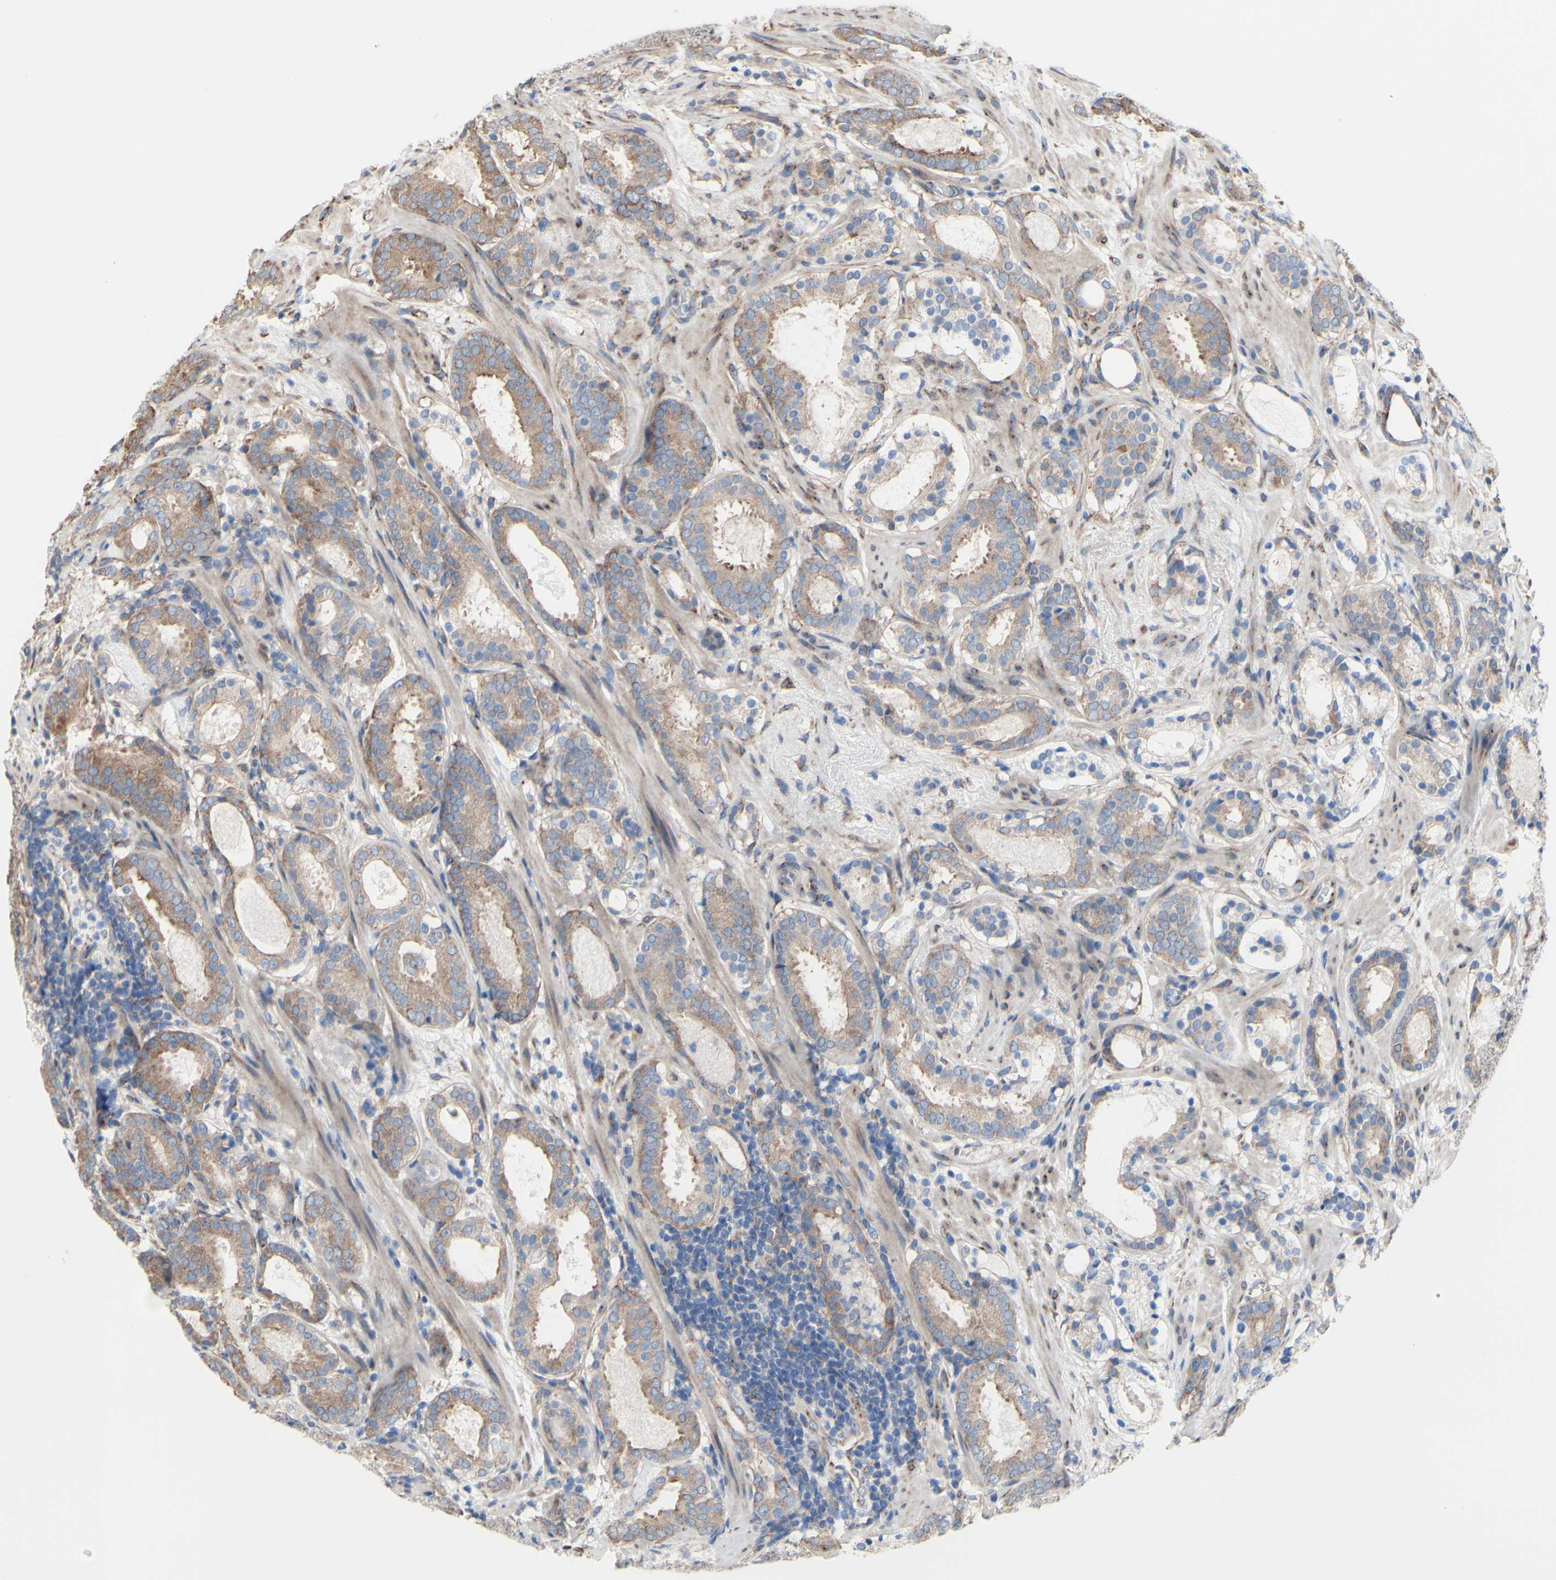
{"staining": {"intensity": "moderate", "quantity": ">75%", "location": "cytoplasmic/membranous"}, "tissue": "prostate cancer", "cell_type": "Tumor cells", "image_type": "cancer", "snomed": [{"axis": "morphology", "description": "Adenocarcinoma, Low grade"}, {"axis": "topography", "description": "Prostate"}], "caption": "This is a photomicrograph of IHC staining of prostate cancer, which shows moderate positivity in the cytoplasmic/membranous of tumor cells.", "gene": "LRIG3", "patient": {"sex": "male", "age": 69}}